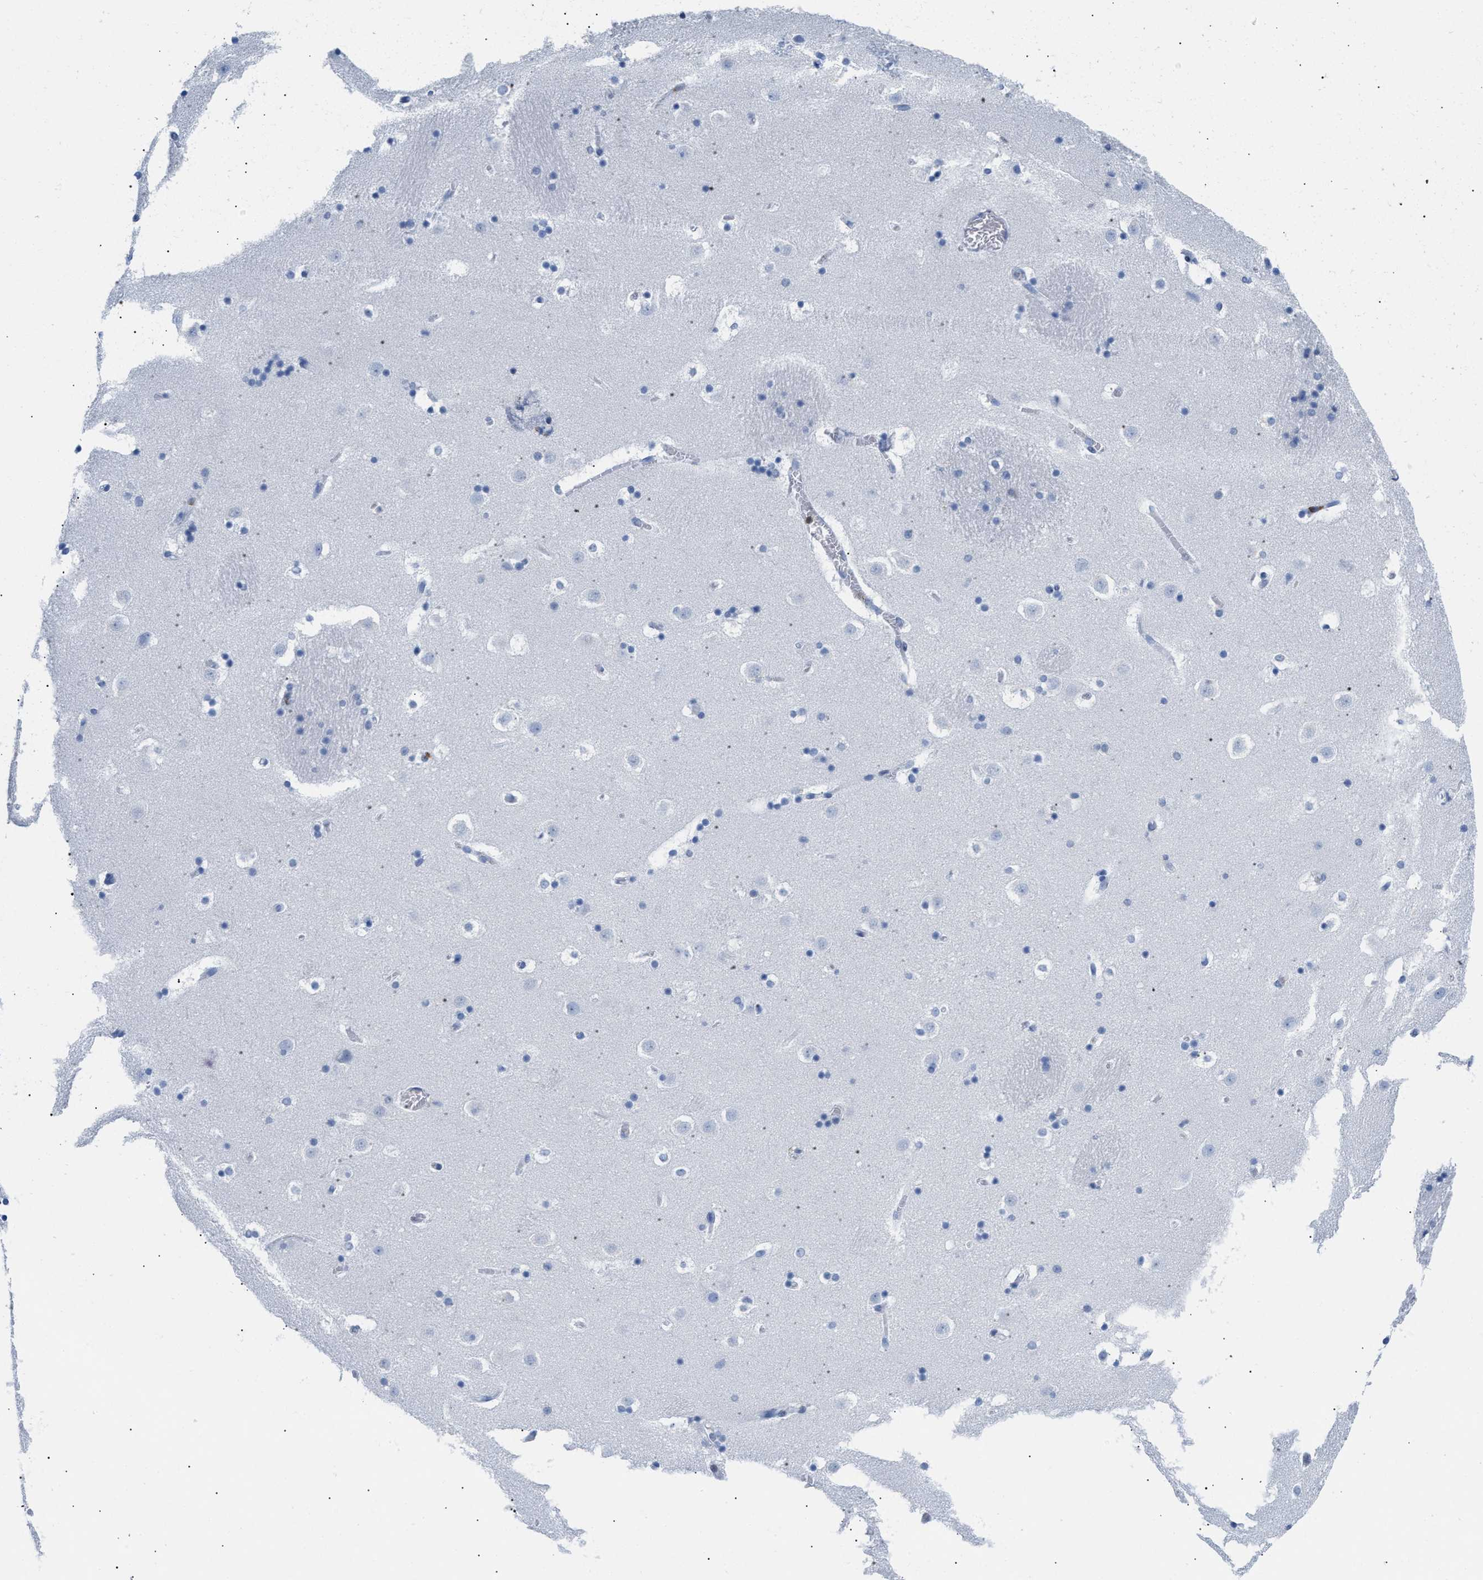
{"staining": {"intensity": "negative", "quantity": "none", "location": "none"}, "tissue": "caudate", "cell_type": "Glial cells", "image_type": "normal", "snomed": [{"axis": "morphology", "description": "Normal tissue, NOS"}, {"axis": "topography", "description": "Lateral ventricle wall"}], "caption": "This is an immunohistochemistry image of normal caudate. There is no staining in glial cells.", "gene": "LCP1", "patient": {"sex": "male", "age": 45}}